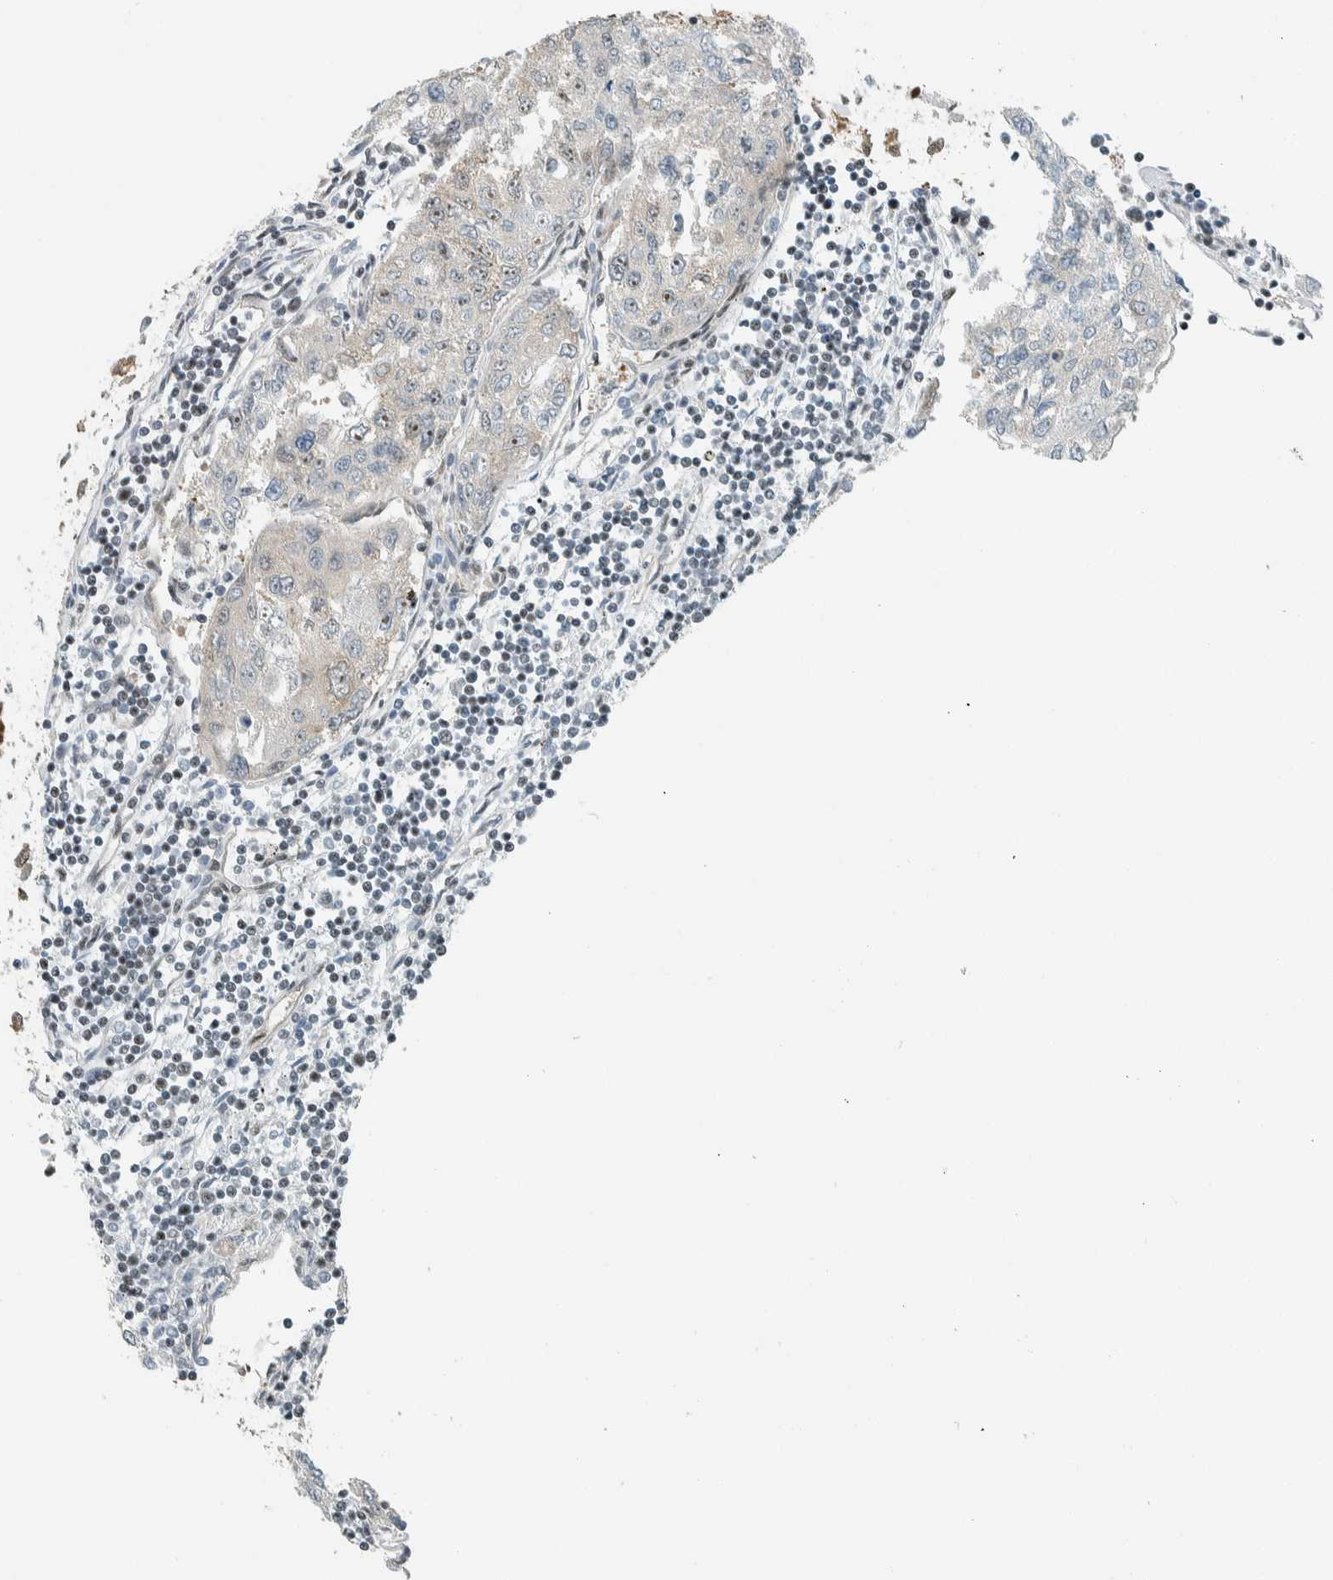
{"staining": {"intensity": "negative", "quantity": "none", "location": "none"}, "tissue": "urothelial cancer", "cell_type": "Tumor cells", "image_type": "cancer", "snomed": [{"axis": "morphology", "description": "Urothelial carcinoma, High grade"}, {"axis": "topography", "description": "Lymph node"}, {"axis": "topography", "description": "Urinary bladder"}], "caption": "DAB (3,3'-diaminobenzidine) immunohistochemical staining of human urothelial cancer displays no significant staining in tumor cells.", "gene": "NIBAN2", "patient": {"sex": "male", "age": 51}}